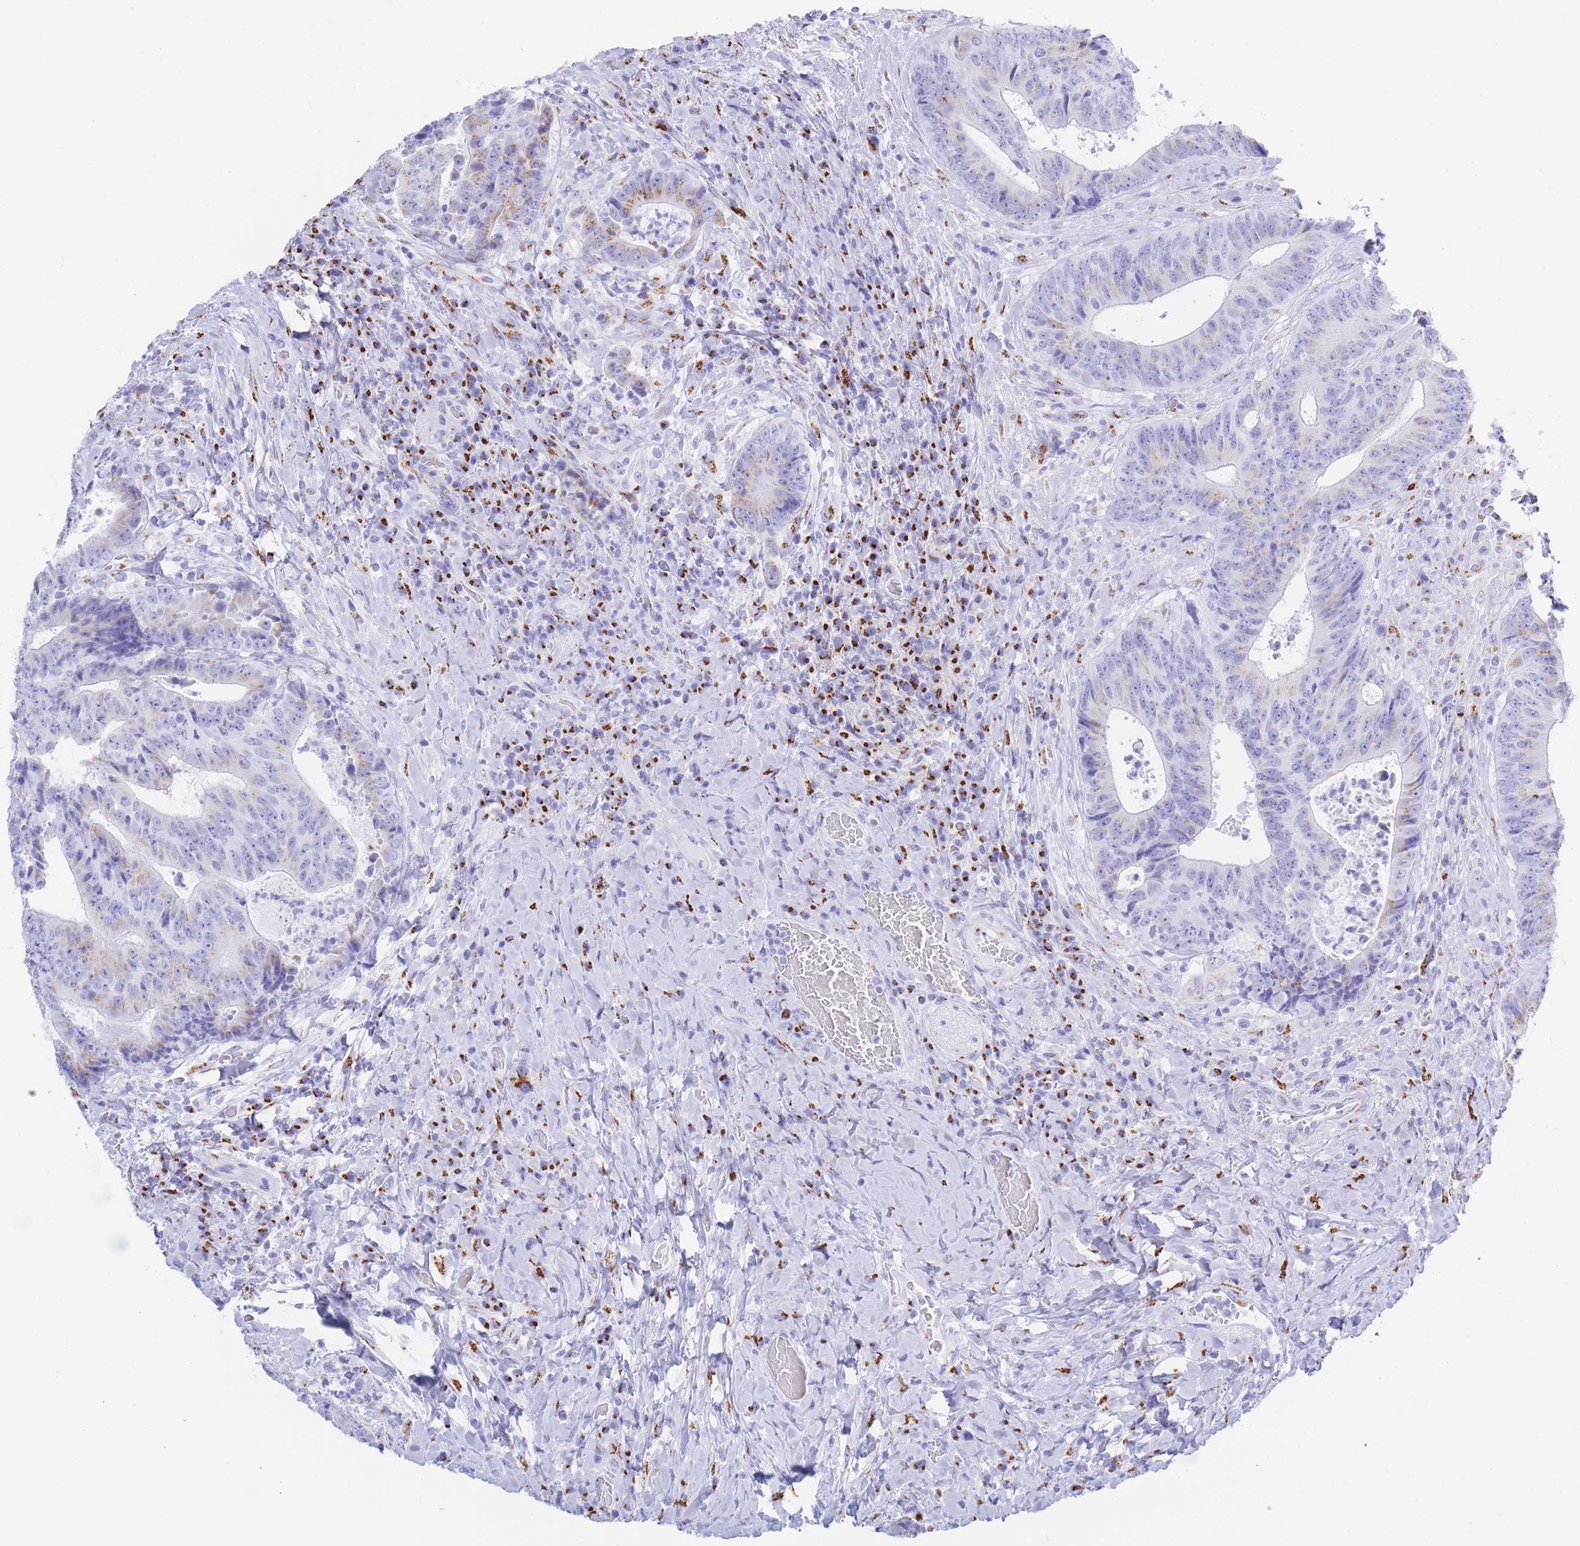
{"staining": {"intensity": "weak", "quantity": "25%-75%", "location": "cytoplasmic/membranous"}, "tissue": "colorectal cancer", "cell_type": "Tumor cells", "image_type": "cancer", "snomed": [{"axis": "morphology", "description": "Adenocarcinoma, NOS"}, {"axis": "topography", "description": "Rectum"}], "caption": "Adenocarcinoma (colorectal) stained with IHC exhibits weak cytoplasmic/membranous staining in about 25%-75% of tumor cells.", "gene": "FAM3C", "patient": {"sex": "male", "age": 72}}